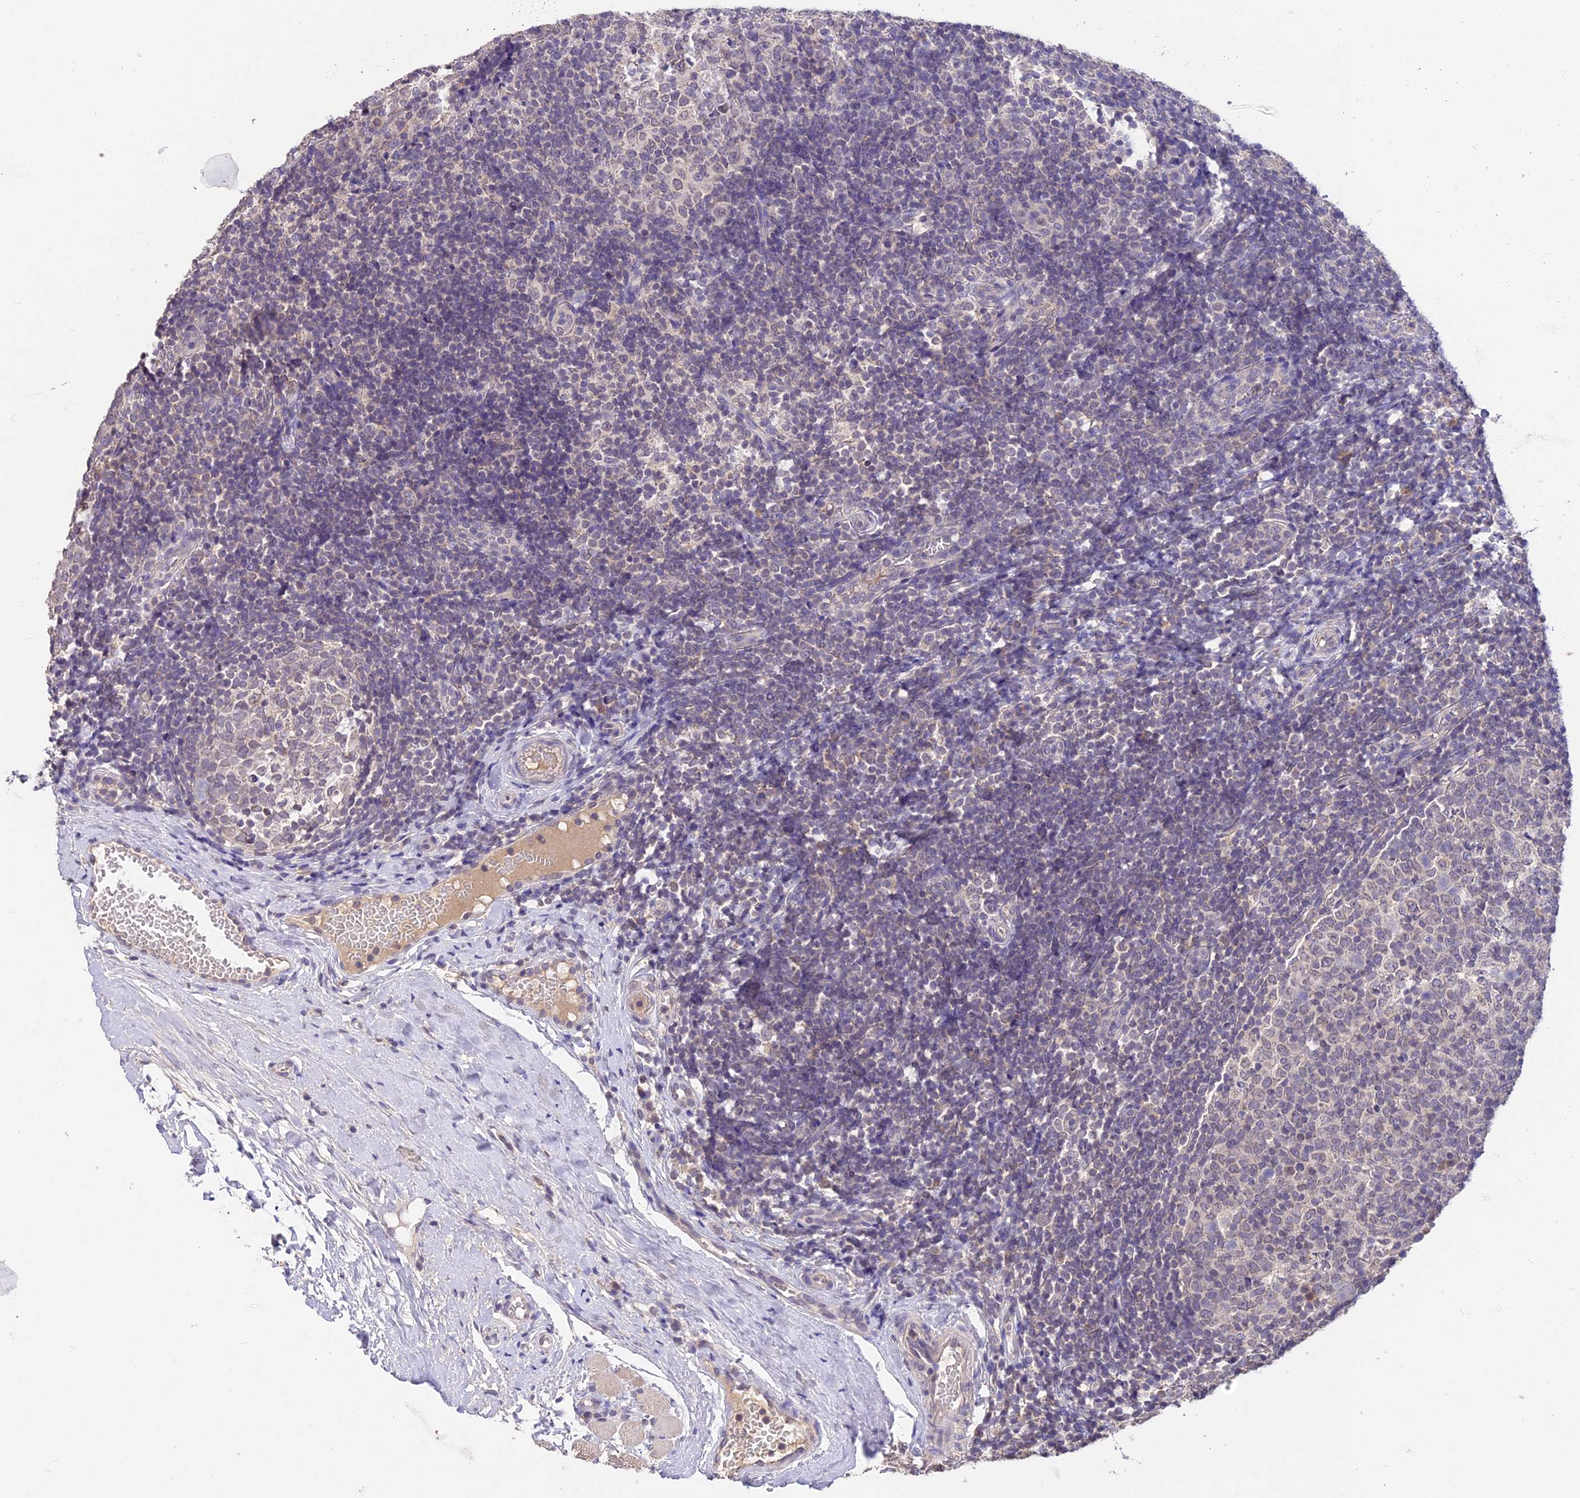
{"staining": {"intensity": "negative", "quantity": "none", "location": "none"}, "tissue": "tonsil", "cell_type": "Germinal center cells", "image_type": "normal", "snomed": [{"axis": "morphology", "description": "Normal tissue, NOS"}, {"axis": "topography", "description": "Tonsil"}], "caption": "Immunohistochemistry photomicrograph of benign tonsil: human tonsil stained with DAB demonstrates no significant protein staining in germinal center cells.", "gene": "PGK1", "patient": {"sex": "female", "age": 19}}